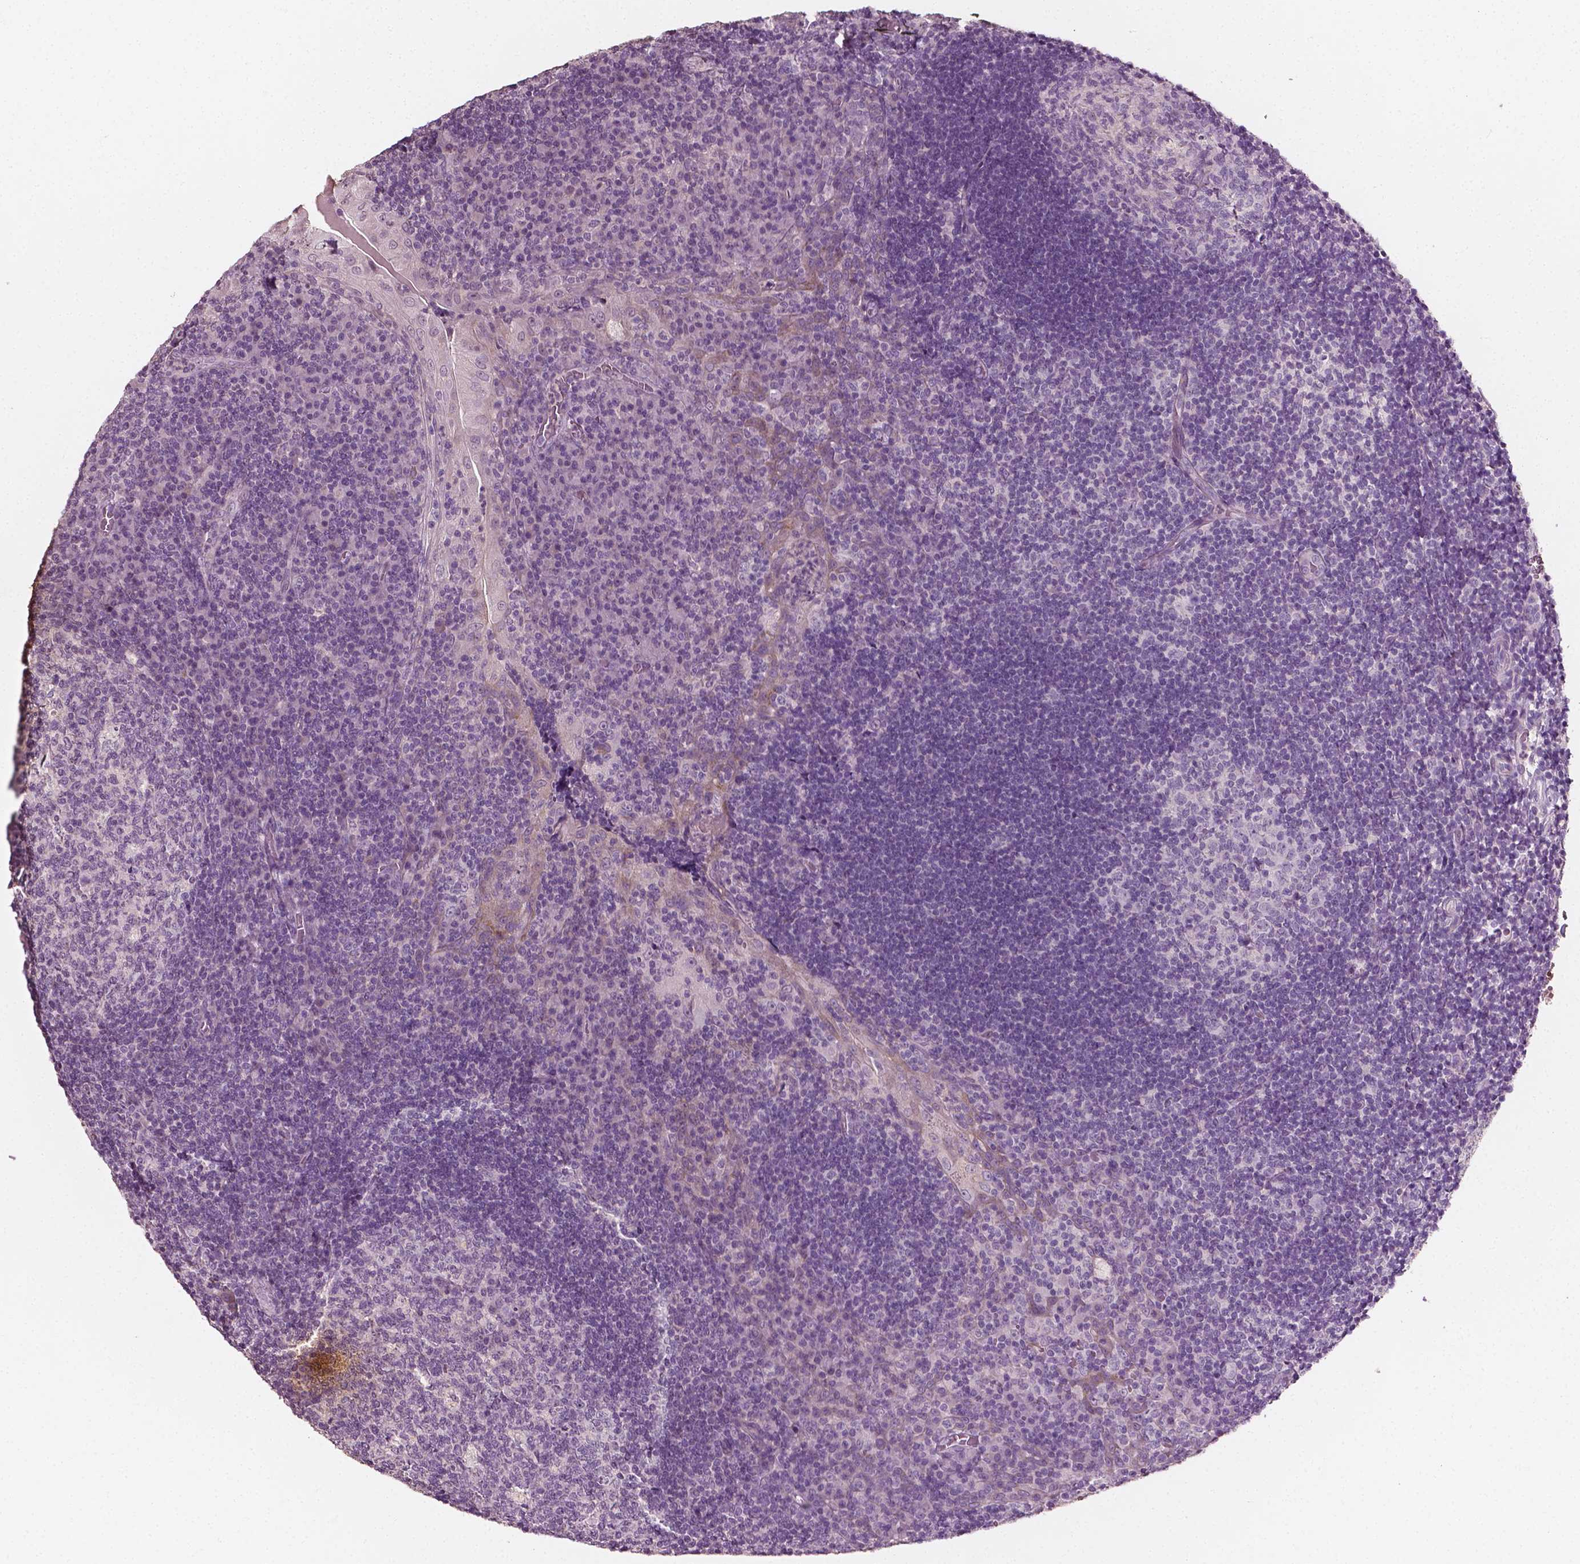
{"staining": {"intensity": "negative", "quantity": "none", "location": "none"}, "tissue": "tonsil", "cell_type": "Germinal center cells", "image_type": "normal", "snomed": [{"axis": "morphology", "description": "Normal tissue, NOS"}, {"axis": "topography", "description": "Tonsil"}], "caption": "Immunohistochemical staining of benign tonsil demonstrates no significant positivity in germinal center cells. Nuclei are stained in blue.", "gene": "PLA2R1", "patient": {"sex": "male", "age": 17}}